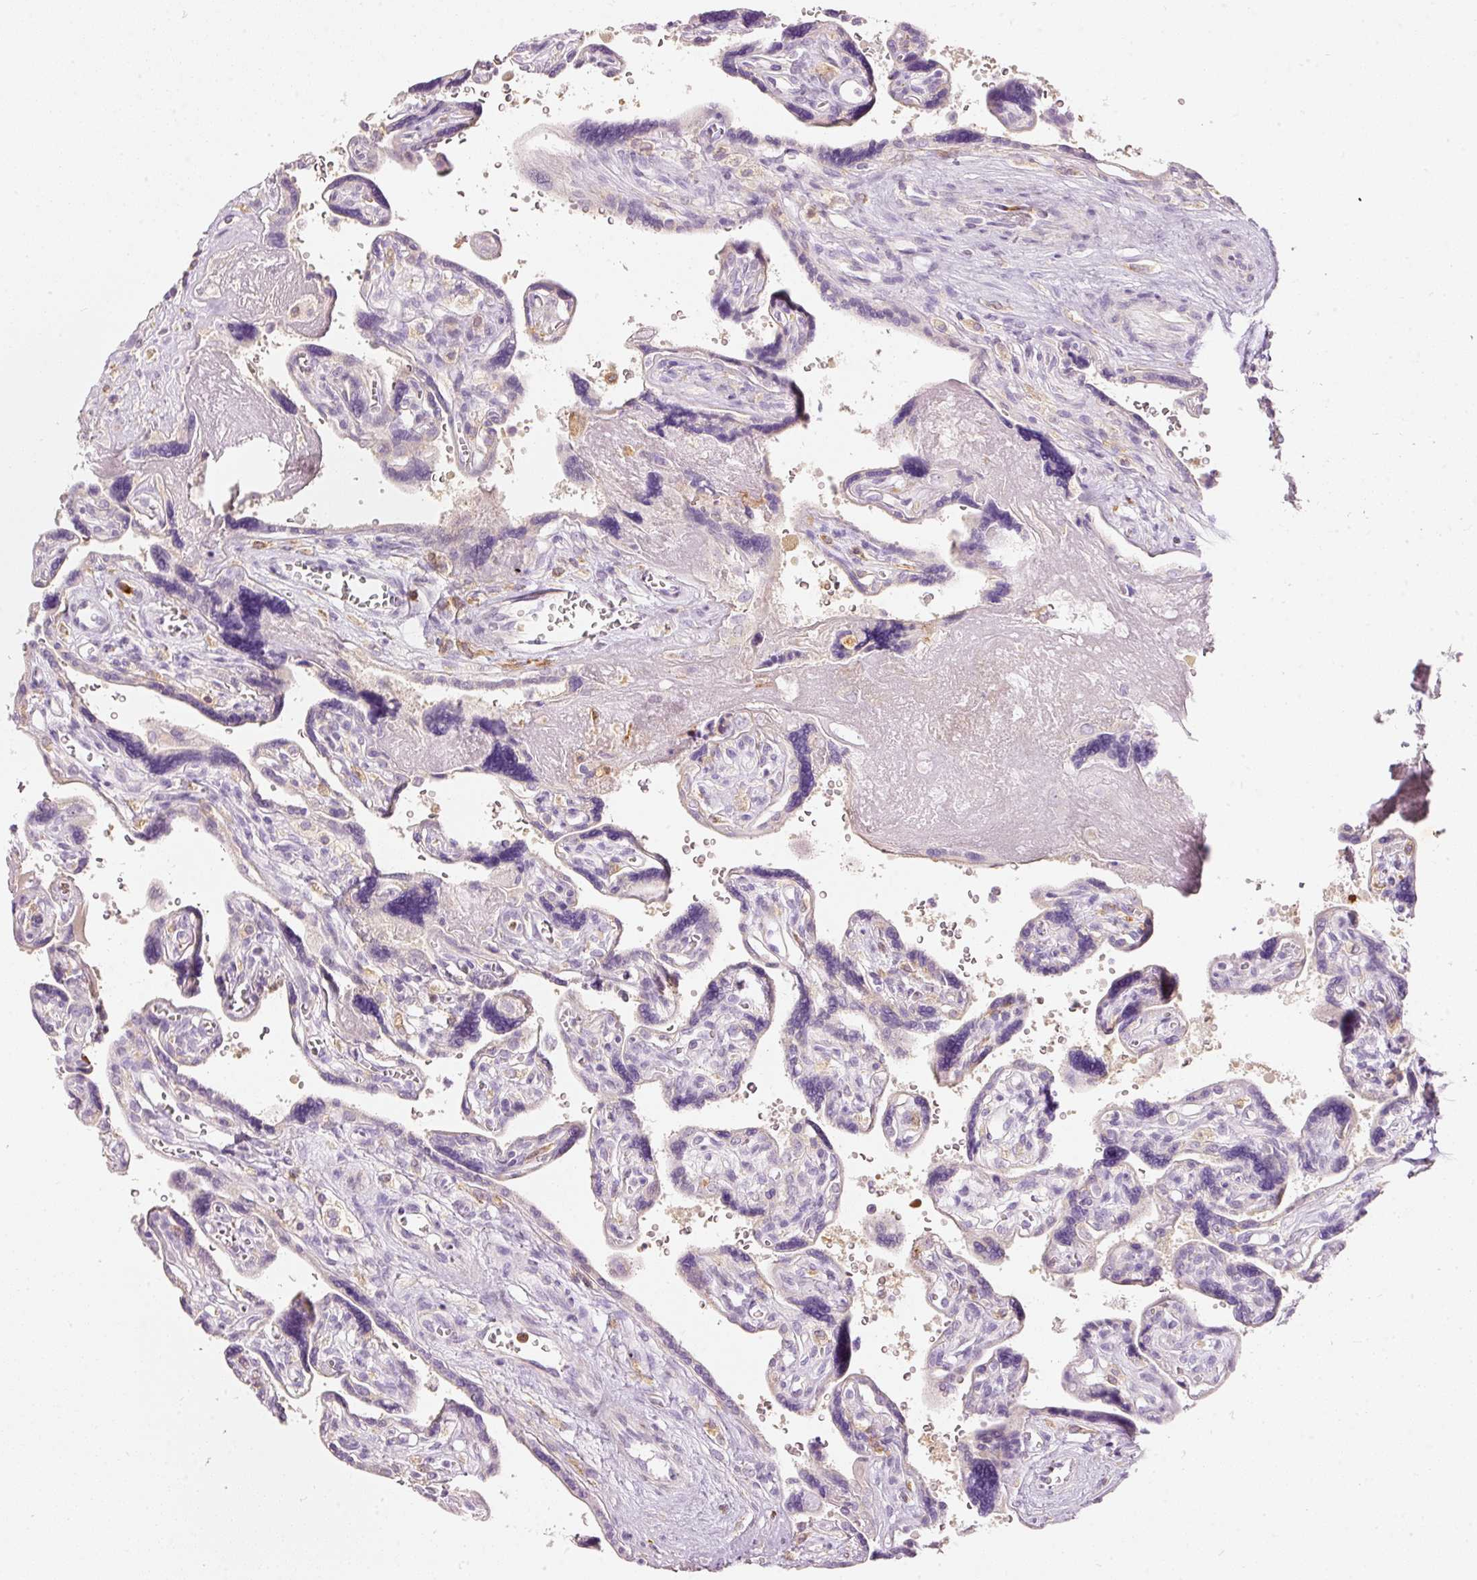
{"staining": {"intensity": "weak", "quantity": ">75%", "location": "cytoplasmic/membranous"}, "tissue": "placenta", "cell_type": "Decidual cells", "image_type": "normal", "snomed": [{"axis": "morphology", "description": "Normal tissue, NOS"}, {"axis": "topography", "description": "Placenta"}], "caption": "Immunohistochemistry (IHC) of benign placenta shows low levels of weak cytoplasmic/membranous expression in approximately >75% of decidual cells.", "gene": "MTHFD2", "patient": {"sex": "female", "age": 39}}